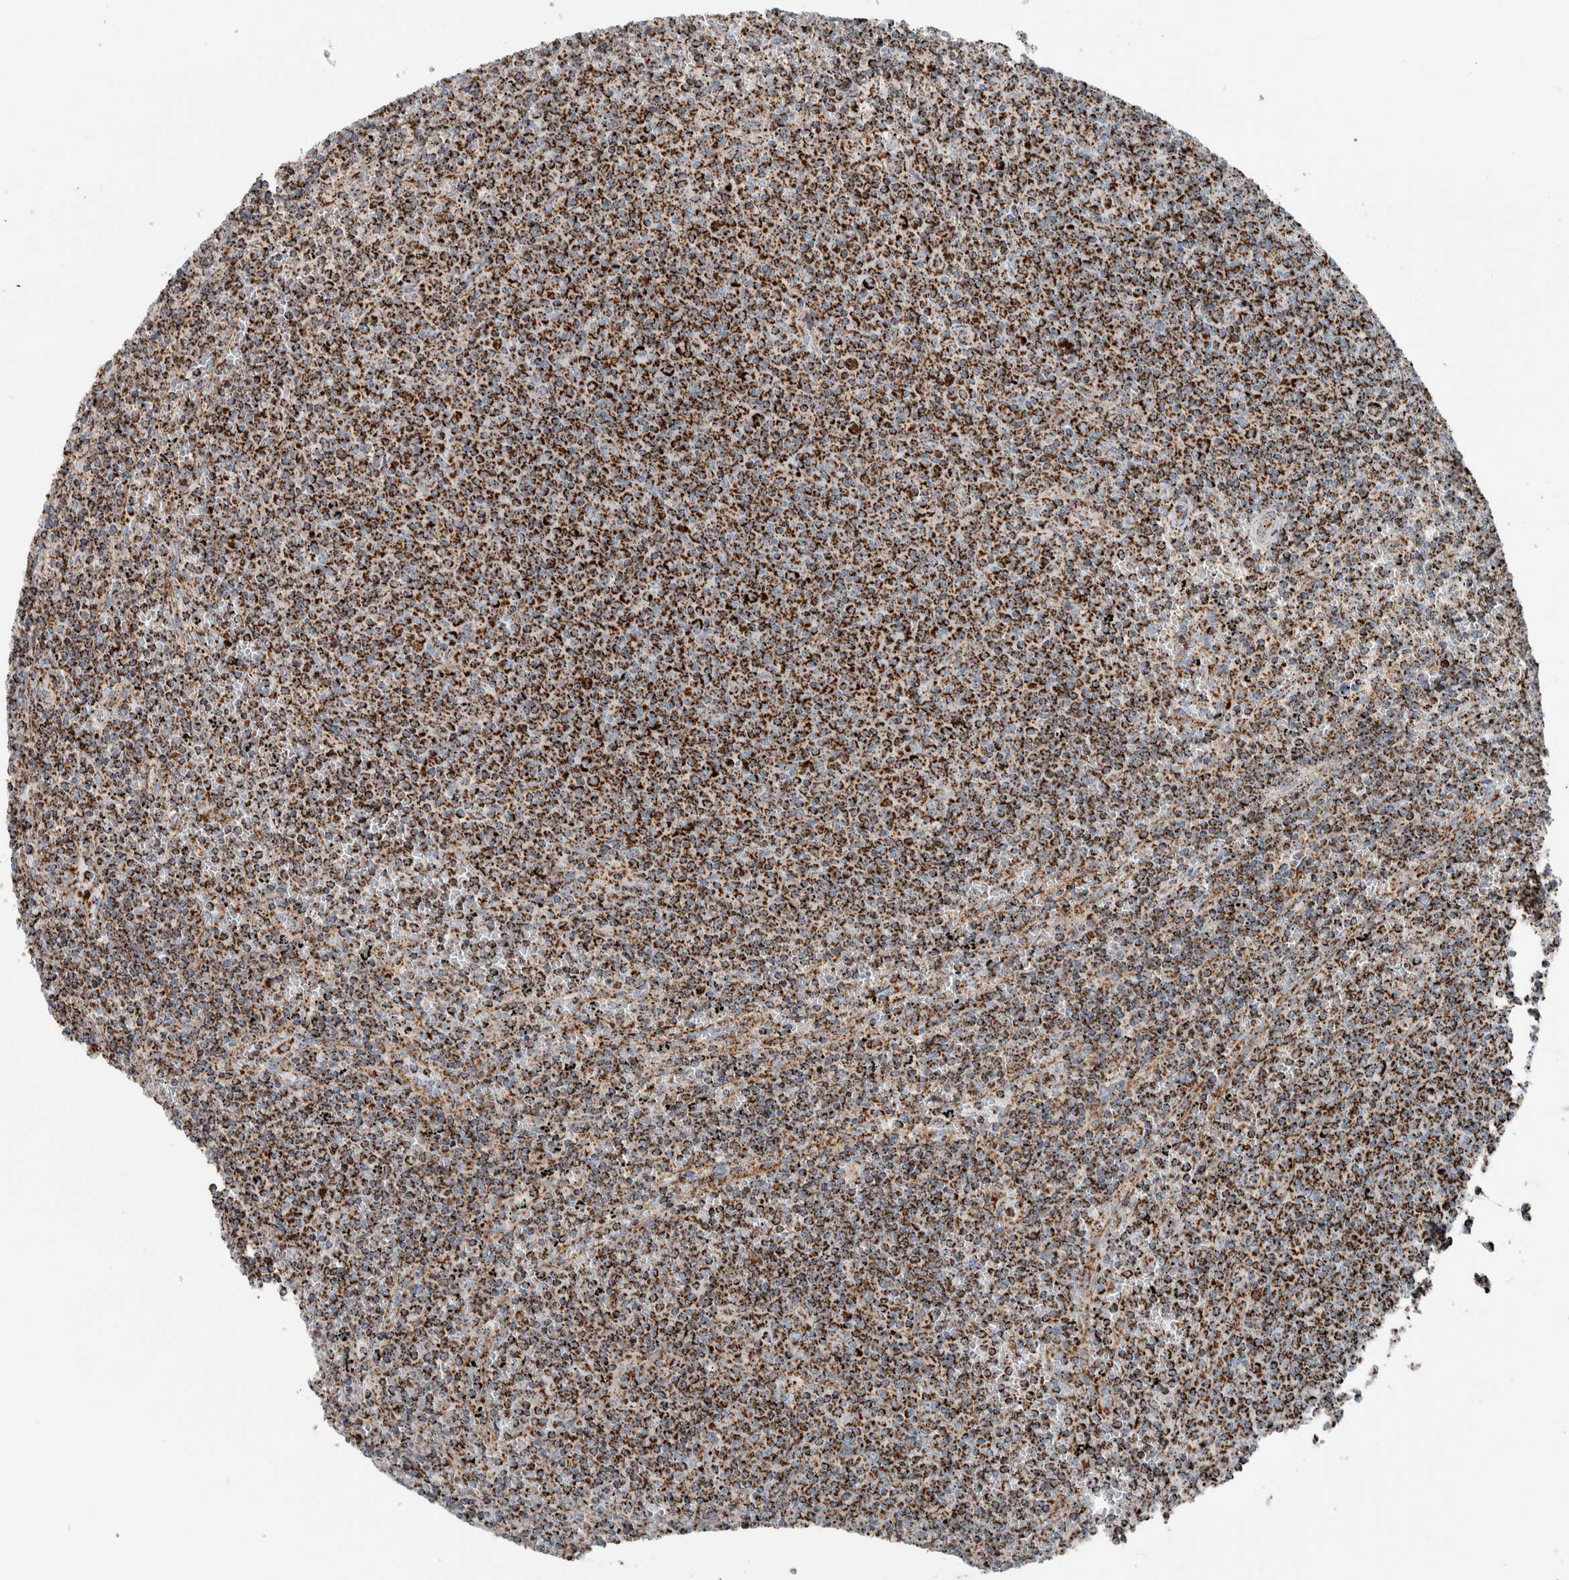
{"staining": {"intensity": "strong", "quantity": ">75%", "location": "cytoplasmic/membranous"}, "tissue": "lymphoma", "cell_type": "Tumor cells", "image_type": "cancer", "snomed": [{"axis": "morphology", "description": "Malignant lymphoma, non-Hodgkin's type, Low grade"}, {"axis": "topography", "description": "Spleen"}], "caption": "DAB immunohistochemical staining of human lymphoma shows strong cytoplasmic/membranous protein positivity in approximately >75% of tumor cells.", "gene": "CNTROB", "patient": {"sex": "female", "age": 50}}